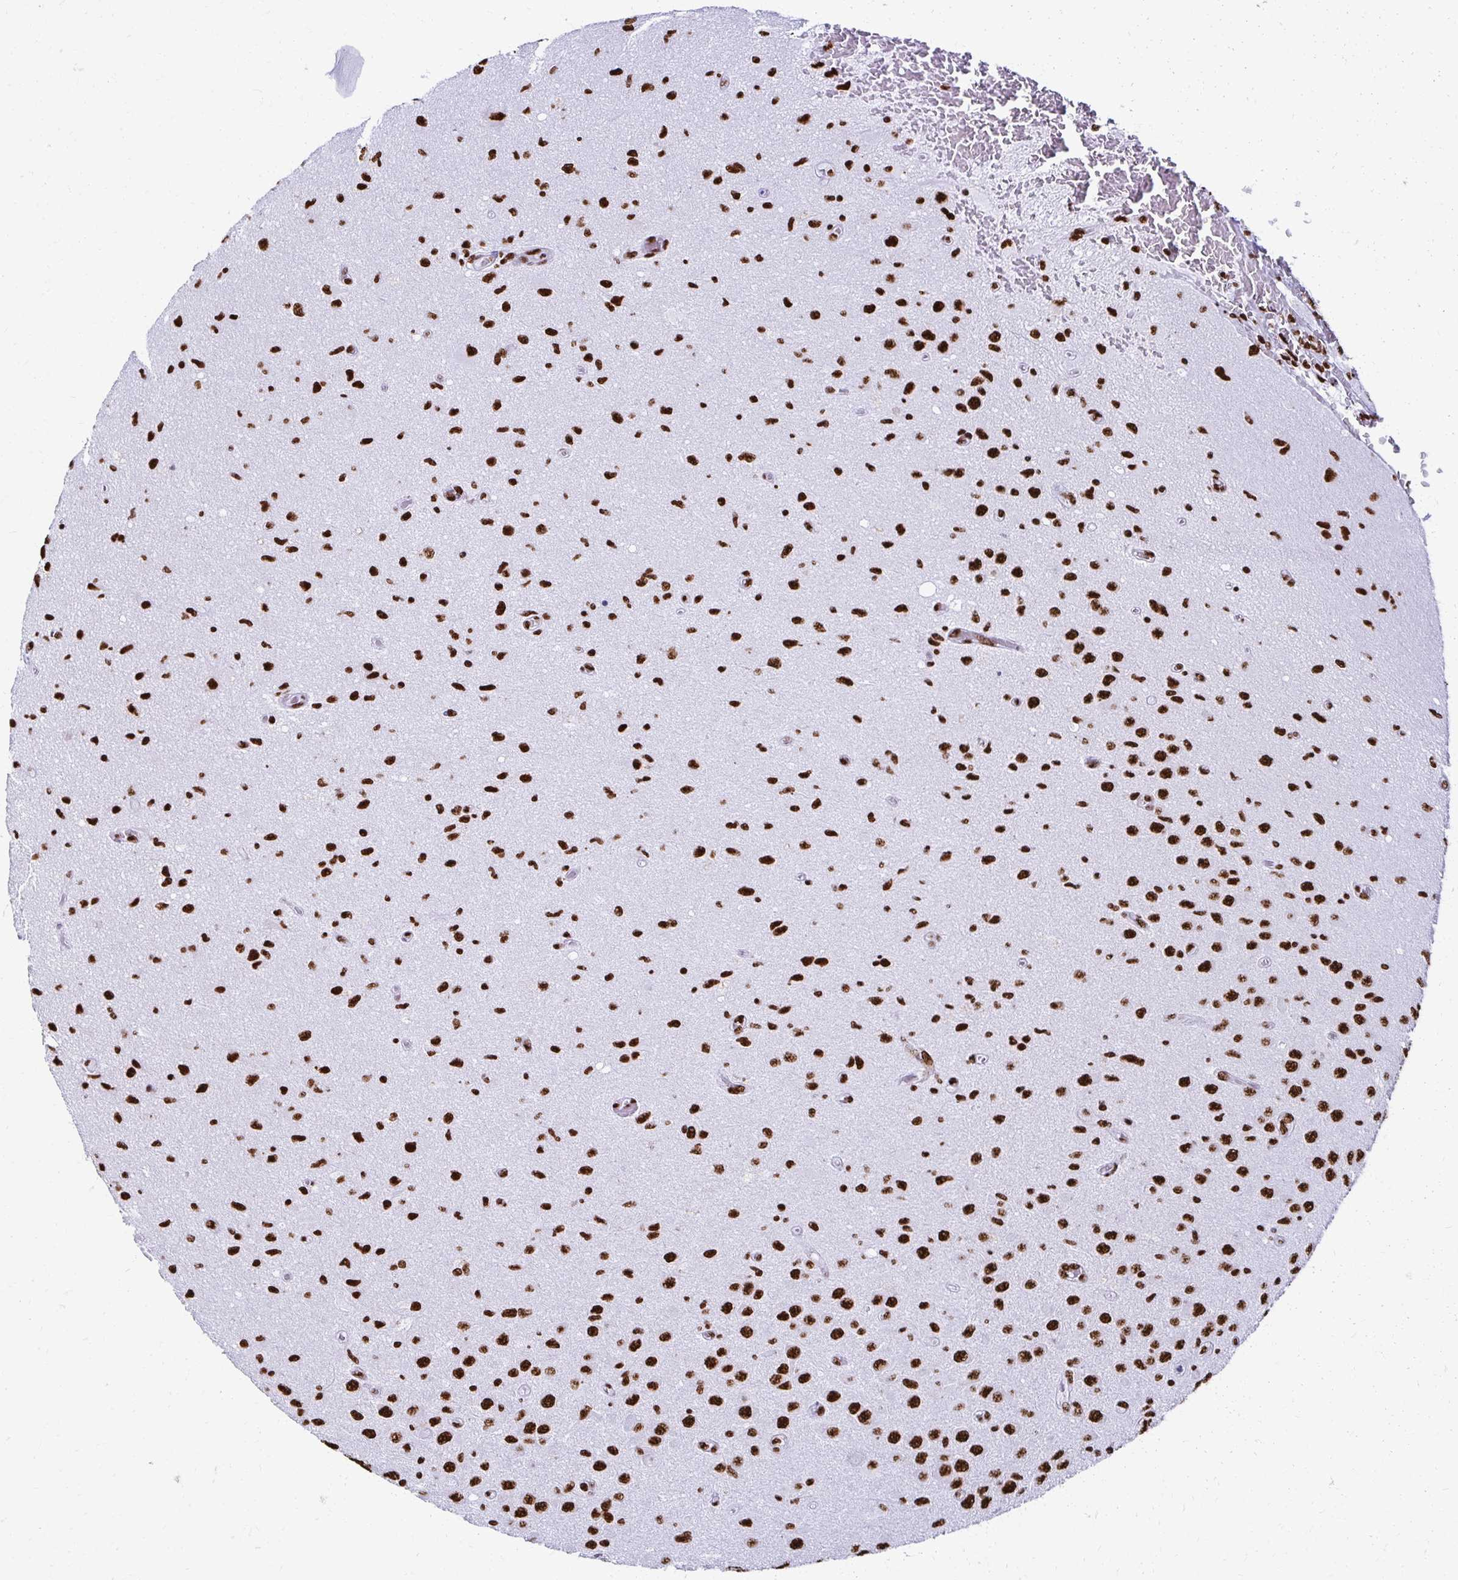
{"staining": {"intensity": "strong", "quantity": ">75%", "location": "nuclear"}, "tissue": "glioma", "cell_type": "Tumor cells", "image_type": "cancer", "snomed": [{"axis": "morphology", "description": "Glioma, malignant, High grade"}, {"axis": "topography", "description": "Brain"}], "caption": "Protein expression analysis of high-grade glioma (malignant) demonstrates strong nuclear staining in about >75% of tumor cells.", "gene": "NONO", "patient": {"sex": "male", "age": 67}}